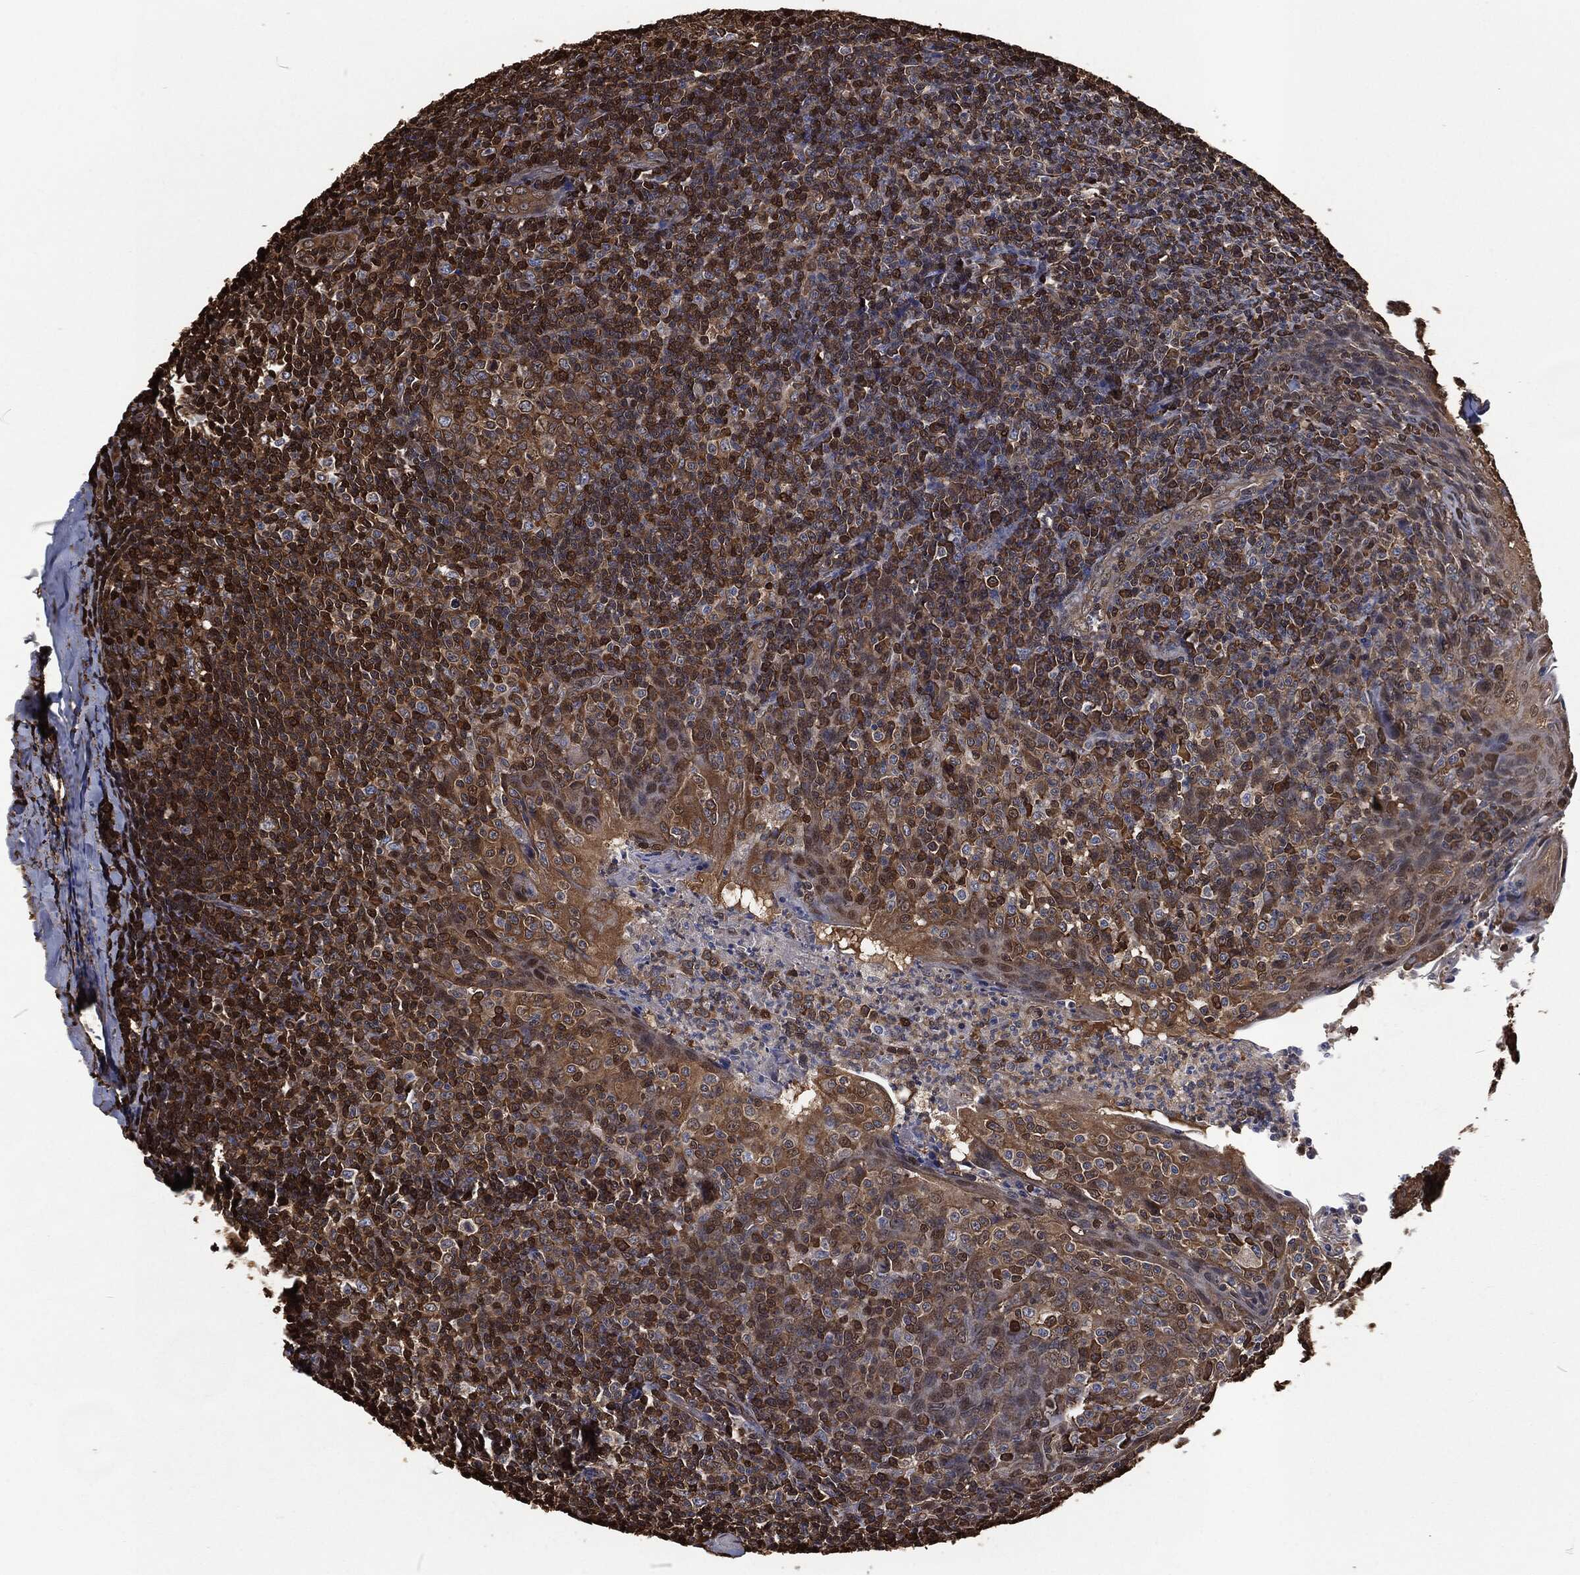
{"staining": {"intensity": "strong", "quantity": "25%-75%", "location": "cytoplasmic/membranous"}, "tissue": "tonsil", "cell_type": "Germinal center cells", "image_type": "normal", "snomed": [{"axis": "morphology", "description": "Normal tissue, NOS"}, {"axis": "topography", "description": "Tonsil"}], "caption": "Protein staining of normal tonsil reveals strong cytoplasmic/membranous staining in about 25%-75% of germinal center cells. The staining was performed using DAB (3,3'-diaminobenzidine), with brown indicating positive protein expression. Nuclei are stained blue with hematoxylin.", "gene": "PRDX4", "patient": {"sex": "male", "age": 20}}